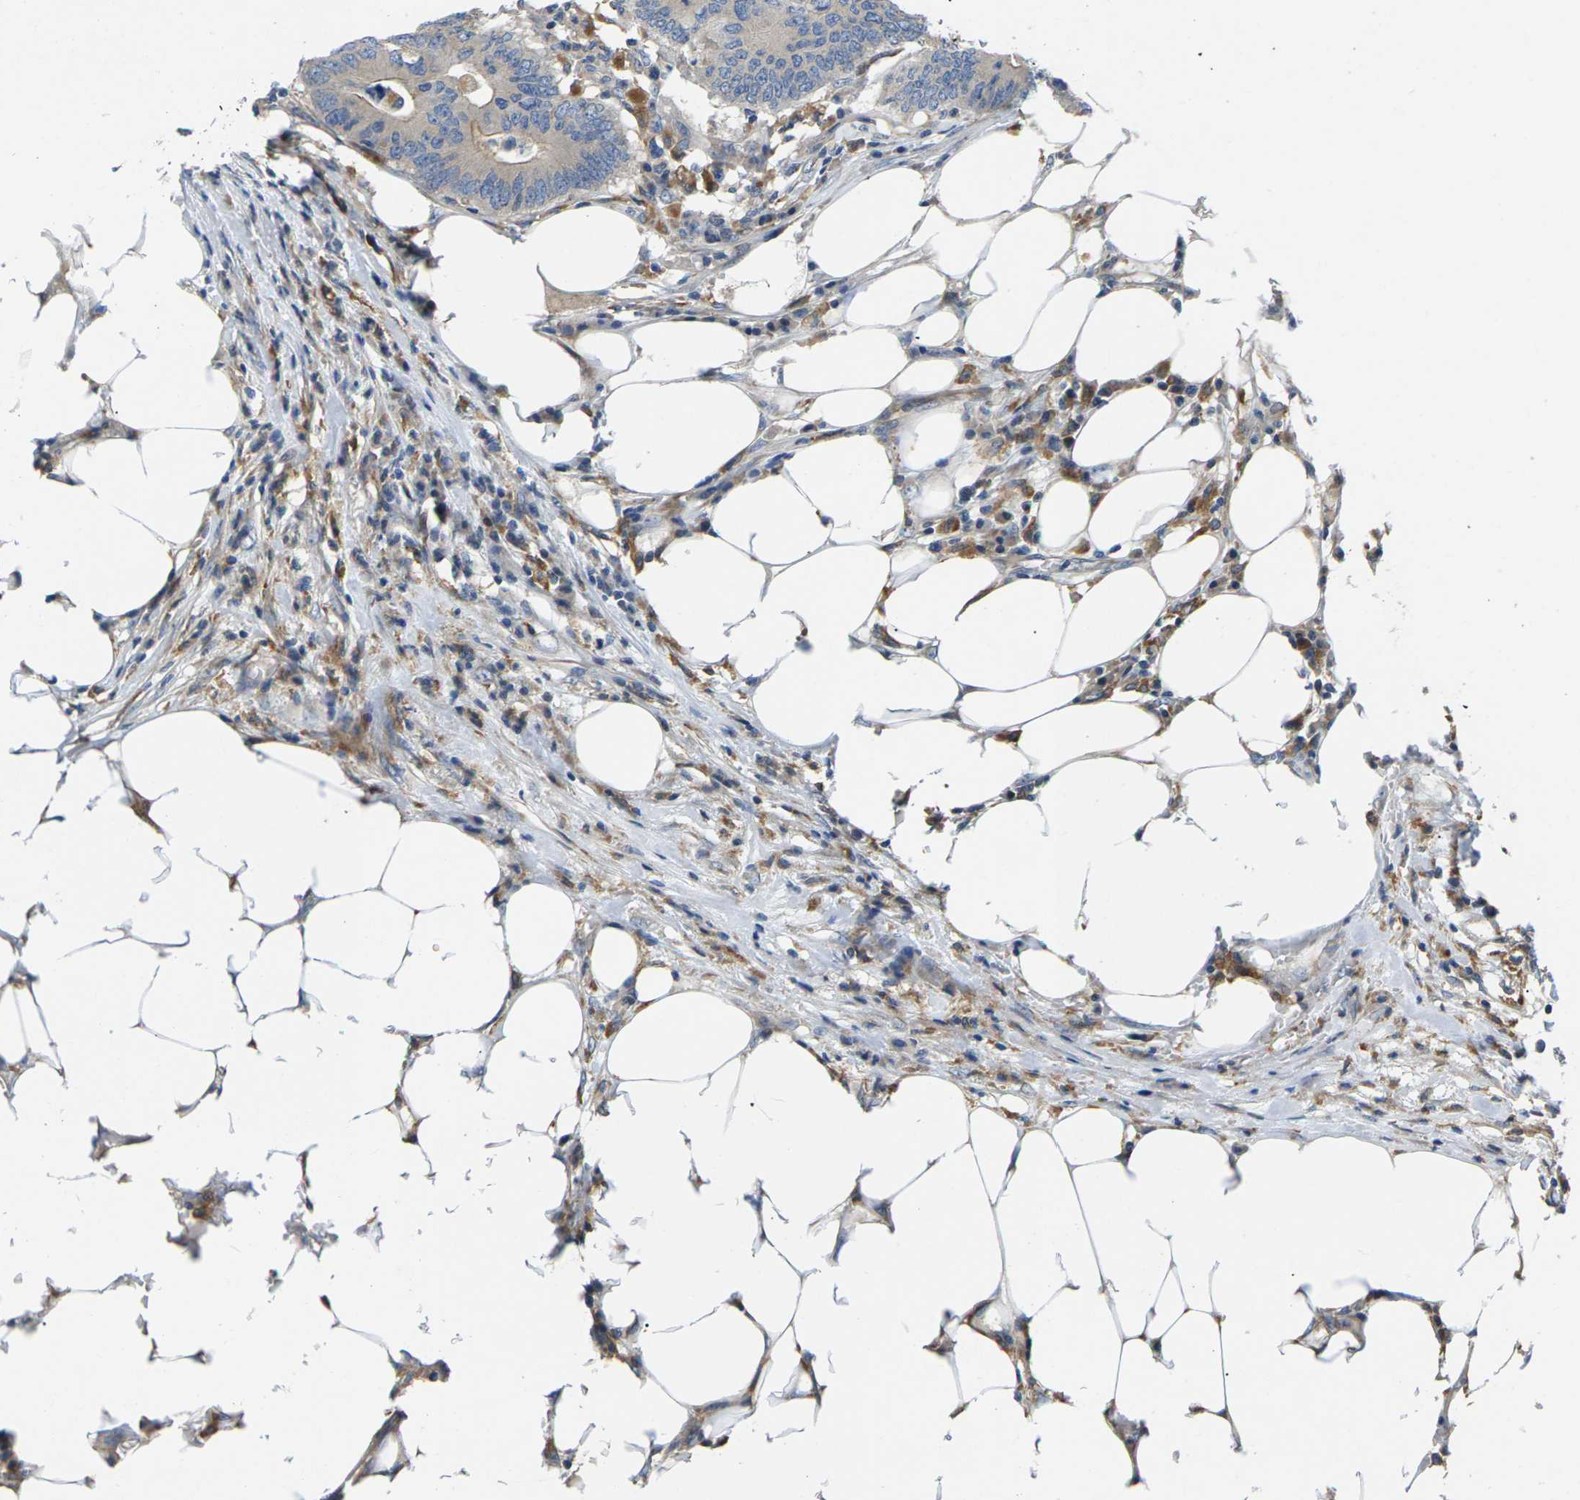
{"staining": {"intensity": "weak", "quantity": ">75%", "location": "cytoplasmic/membranous"}, "tissue": "colorectal cancer", "cell_type": "Tumor cells", "image_type": "cancer", "snomed": [{"axis": "morphology", "description": "Adenocarcinoma, NOS"}, {"axis": "topography", "description": "Colon"}], "caption": "Immunohistochemistry (IHC) micrograph of neoplastic tissue: human colorectal cancer stained using immunohistochemistry reveals low levels of weak protein expression localized specifically in the cytoplasmic/membranous of tumor cells, appearing as a cytoplasmic/membranous brown color.", "gene": "SCNN1A", "patient": {"sex": "male", "age": 71}}